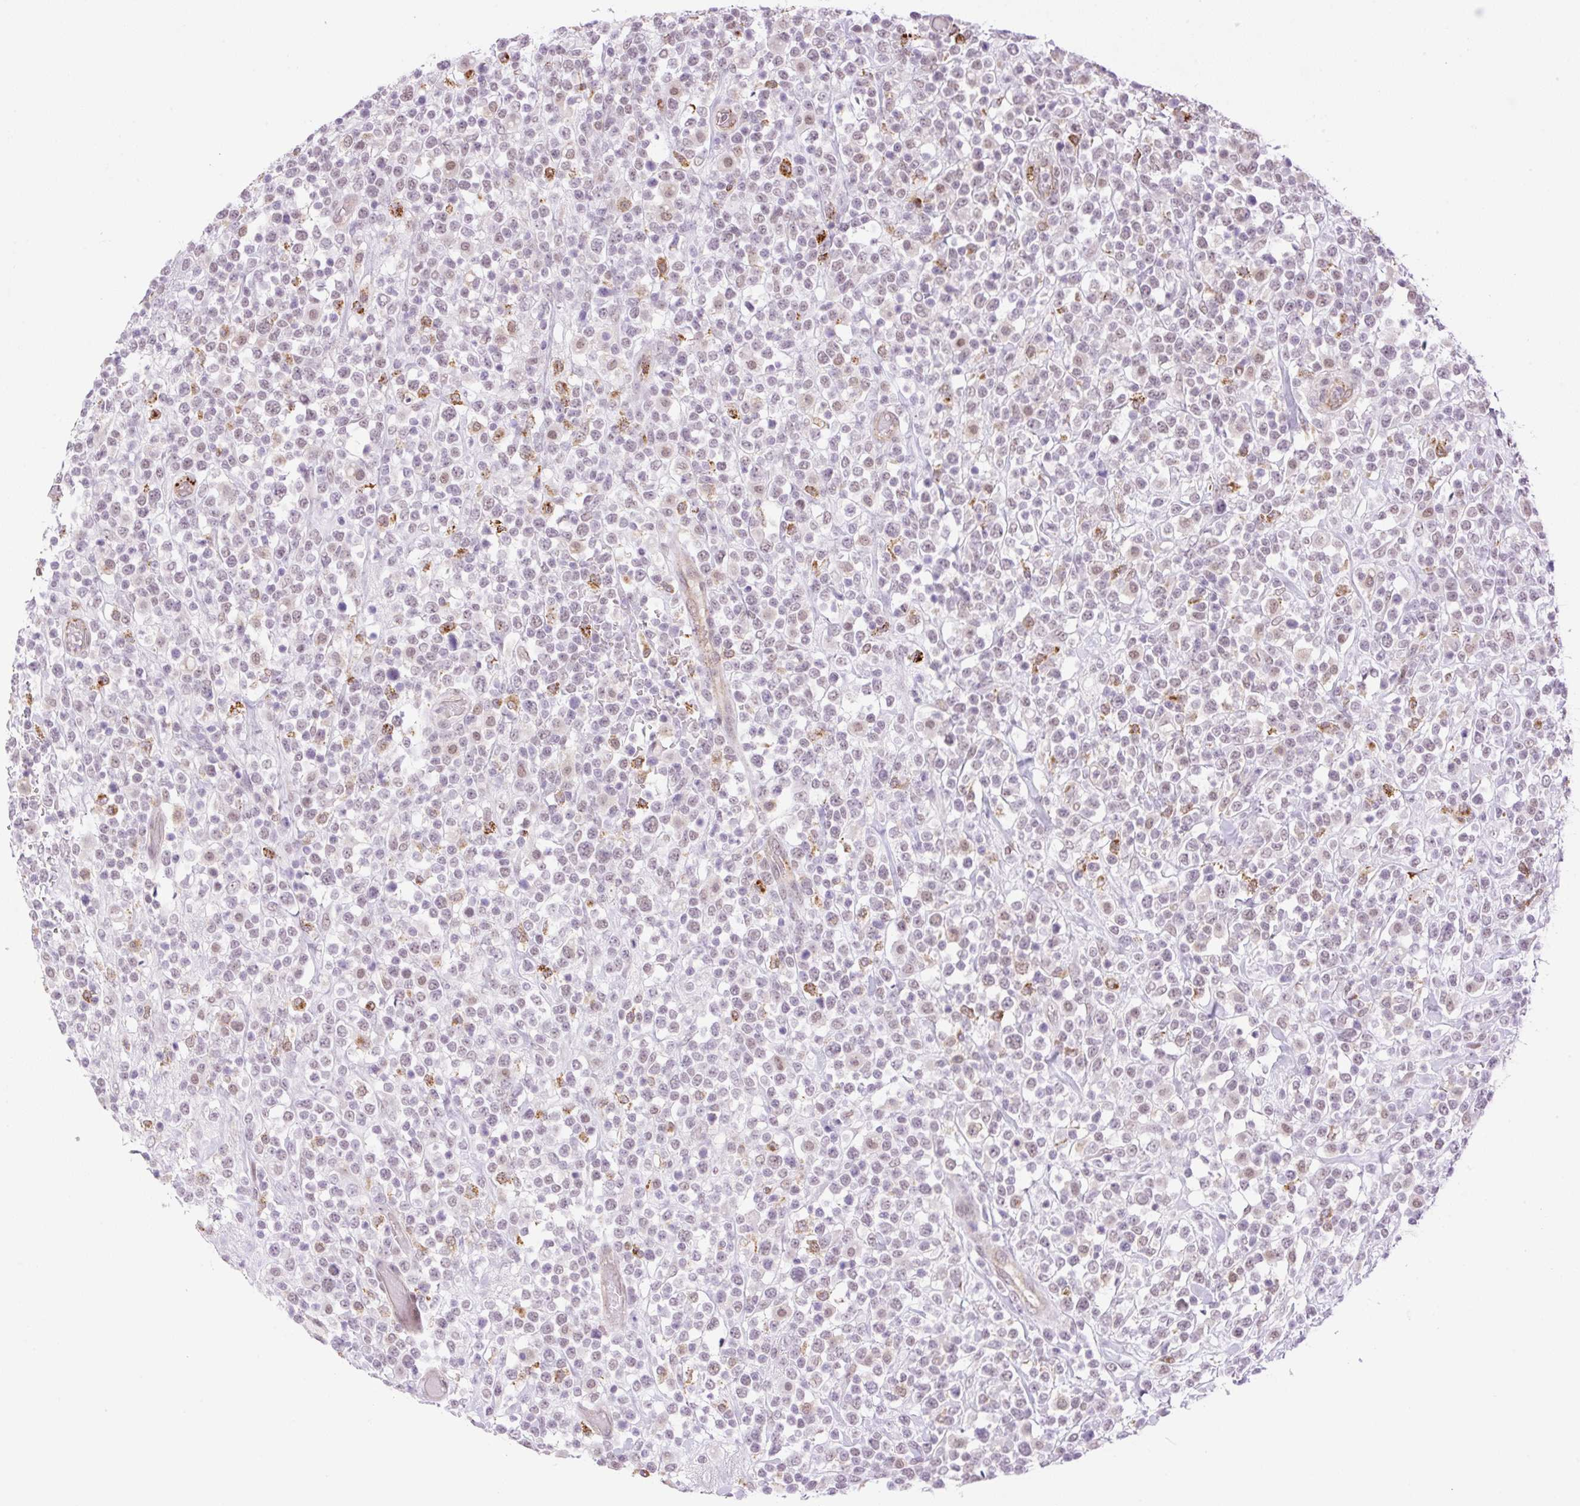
{"staining": {"intensity": "weak", "quantity": "25%-75%", "location": "nuclear"}, "tissue": "lymphoma", "cell_type": "Tumor cells", "image_type": "cancer", "snomed": [{"axis": "morphology", "description": "Malignant lymphoma, non-Hodgkin's type, High grade"}, {"axis": "topography", "description": "Colon"}], "caption": "An immunohistochemistry micrograph of tumor tissue is shown. Protein staining in brown shows weak nuclear positivity in lymphoma within tumor cells.", "gene": "PALM3", "patient": {"sex": "female", "age": 53}}